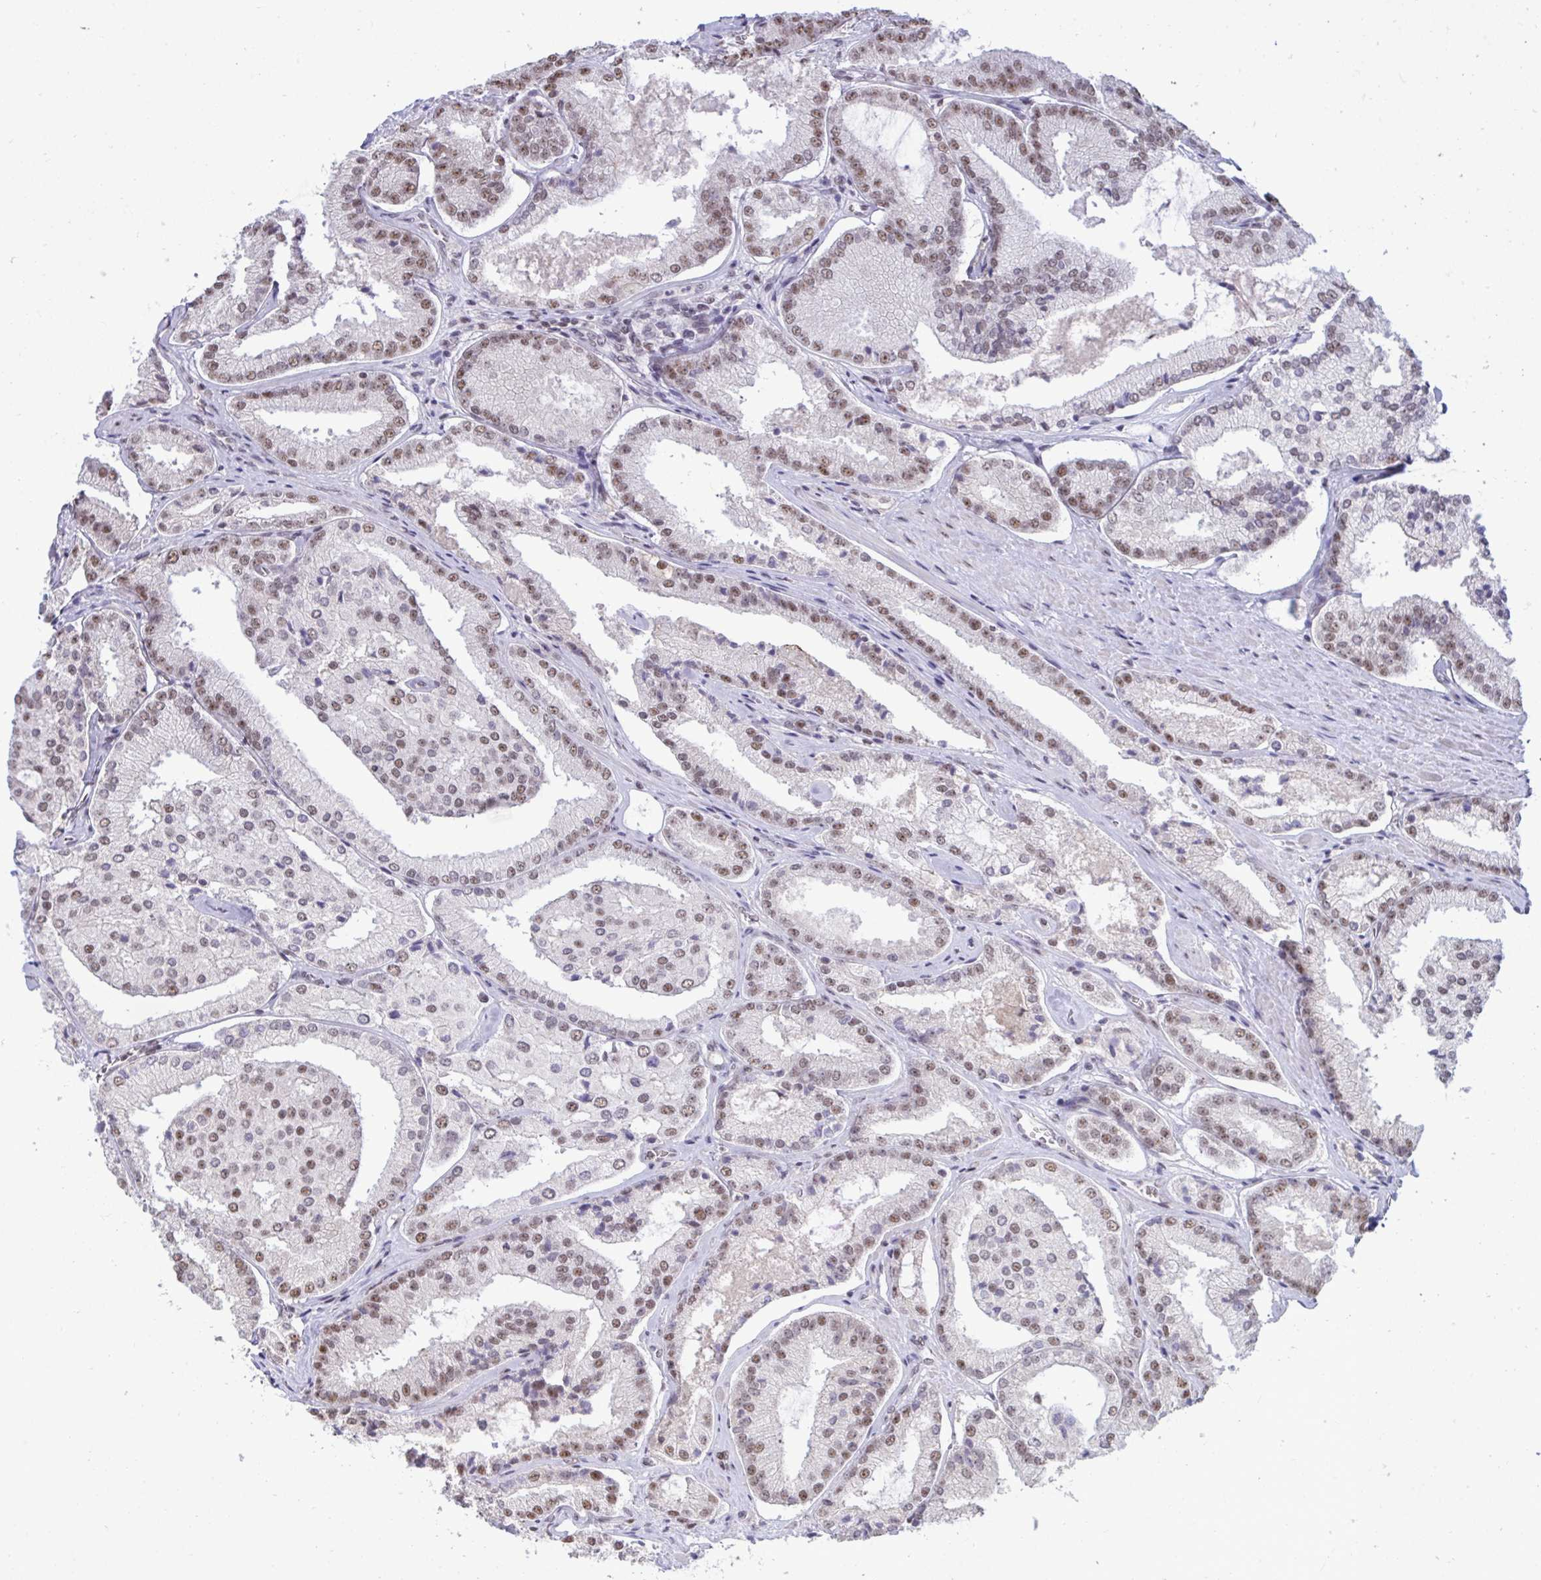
{"staining": {"intensity": "moderate", "quantity": "25%-75%", "location": "nuclear"}, "tissue": "prostate cancer", "cell_type": "Tumor cells", "image_type": "cancer", "snomed": [{"axis": "morphology", "description": "Adenocarcinoma, High grade"}, {"axis": "topography", "description": "Prostate"}], "caption": "Moderate nuclear positivity is present in about 25%-75% of tumor cells in high-grade adenocarcinoma (prostate).", "gene": "PUF60", "patient": {"sex": "male", "age": 73}}